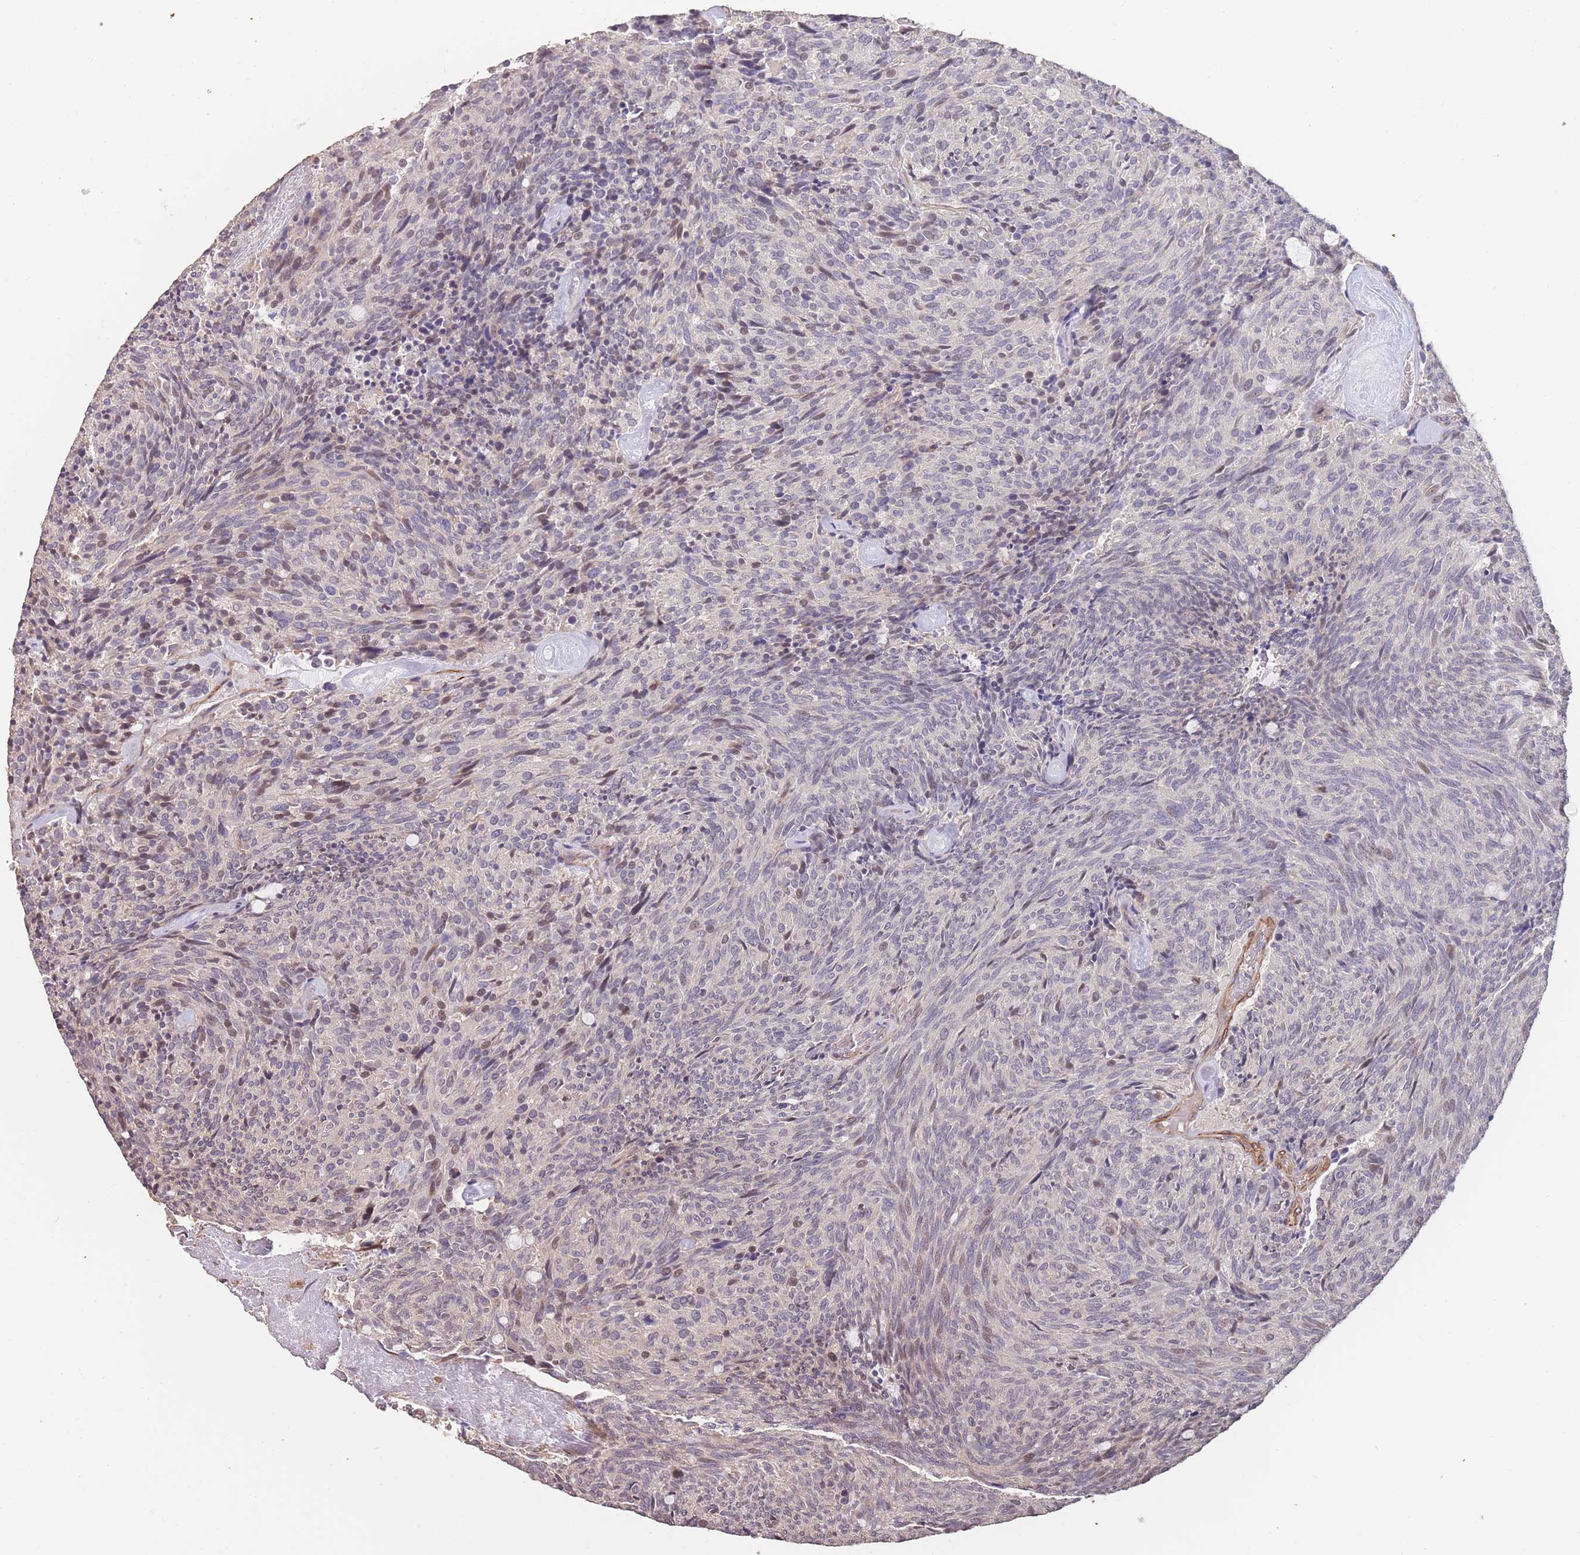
{"staining": {"intensity": "negative", "quantity": "none", "location": "none"}, "tissue": "carcinoid", "cell_type": "Tumor cells", "image_type": "cancer", "snomed": [{"axis": "morphology", "description": "Carcinoid, malignant, NOS"}, {"axis": "topography", "description": "Pancreas"}], "caption": "The image demonstrates no significant positivity in tumor cells of malignant carcinoid.", "gene": "NLRC4", "patient": {"sex": "female", "age": 54}}